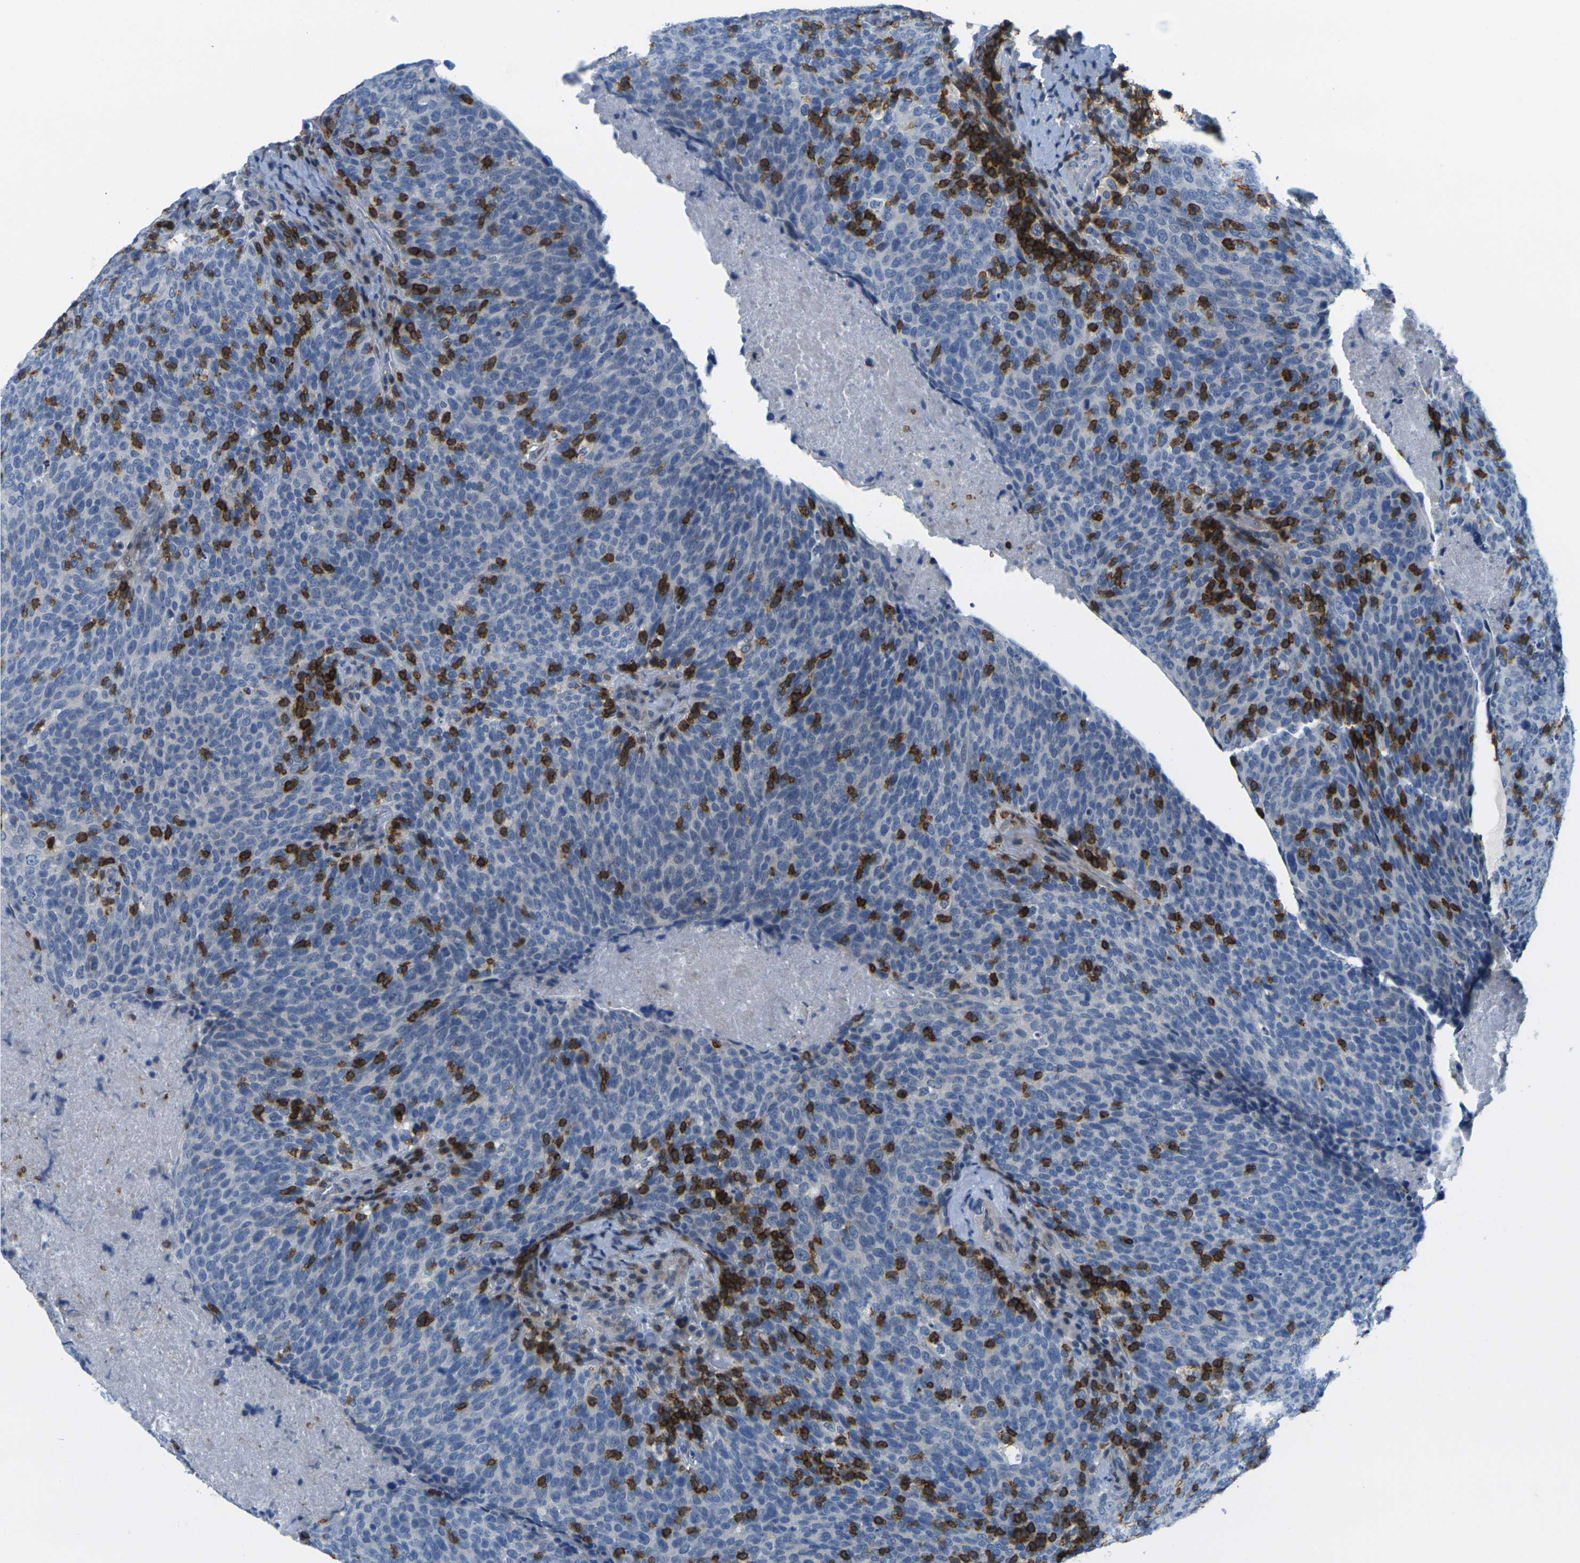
{"staining": {"intensity": "negative", "quantity": "none", "location": "none"}, "tissue": "head and neck cancer", "cell_type": "Tumor cells", "image_type": "cancer", "snomed": [{"axis": "morphology", "description": "Squamous cell carcinoma, NOS"}, {"axis": "morphology", "description": "Squamous cell carcinoma, metastatic, NOS"}, {"axis": "topography", "description": "Lymph node"}, {"axis": "topography", "description": "Head-Neck"}], "caption": "A photomicrograph of human head and neck cancer (metastatic squamous cell carcinoma) is negative for staining in tumor cells. The staining was performed using DAB (3,3'-diaminobenzidine) to visualize the protein expression in brown, while the nuclei were stained in blue with hematoxylin (Magnification: 20x).", "gene": "CD3D", "patient": {"sex": "male", "age": 62}}